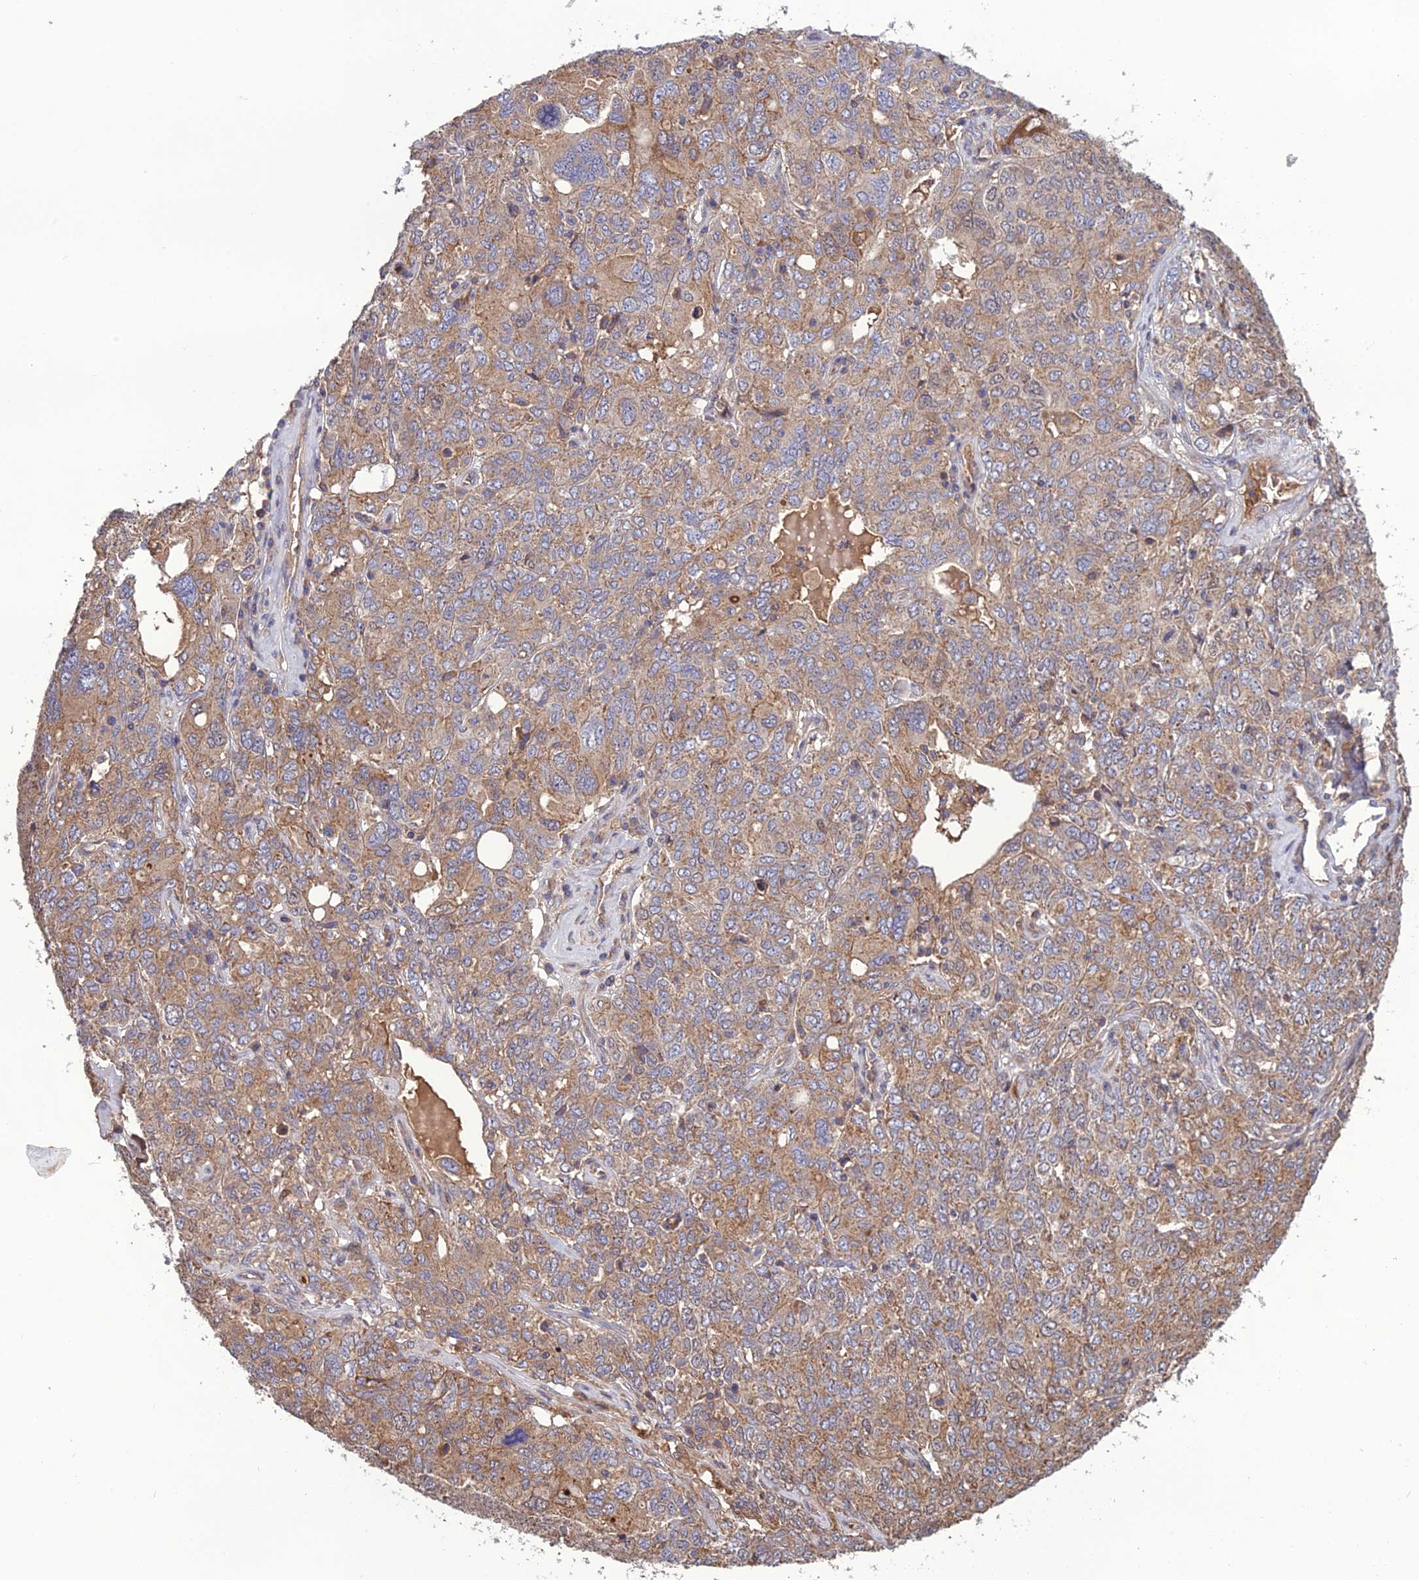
{"staining": {"intensity": "moderate", "quantity": "25%-75%", "location": "cytoplasmic/membranous"}, "tissue": "ovarian cancer", "cell_type": "Tumor cells", "image_type": "cancer", "snomed": [{"axis": "morphology", "description": "Carcinoma, endometroid"}, {"axis": "topography", "description": "Ovary"}], "caption": "The histopathology image reveals a brown stain indicating the presence of a protein in the cytoplasmic/membranous of tumor cells in ovarian cancer (endometroid carcinoma).", "gene": "GALR2", "patient": {"sex": "female", "age": 62}}